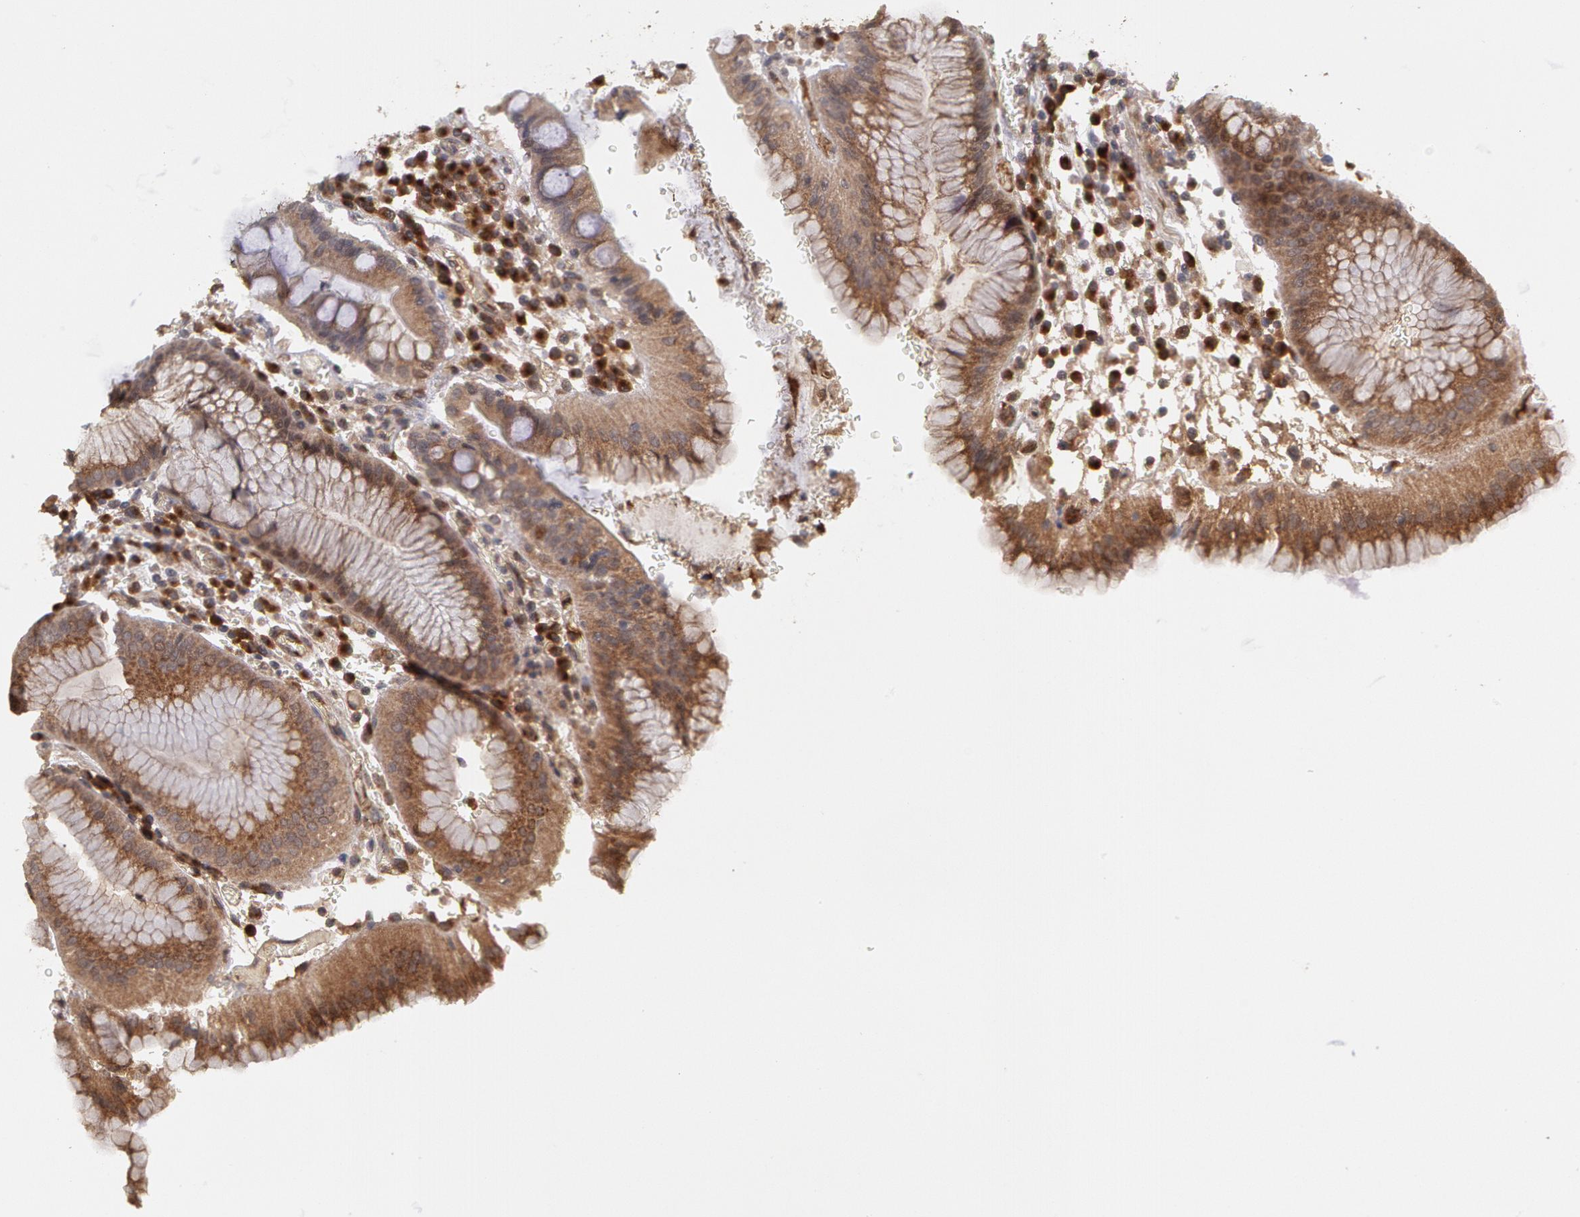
{"staining": {"intensity": "moderate", "quantity": "25%-75%", "location": "cytoplasmic/membranous"}, "tissue": "stomach", "cell_type": "Glandular cells", "image_type": "normal", "snomed": [{"axis": "morphology", "description": "Normal tissue, NOS"}, {"axis": "topography", "description": "Stomach, lower"}], "caption": "Immunohistochemistry of unremarkable stomach exhibits medium levels of moderate cytoplasmic/membranous positivity in about 25%-75% of glandular cells.", "gene": "STX5", "patient": {"sex": "female", "age": 73}}